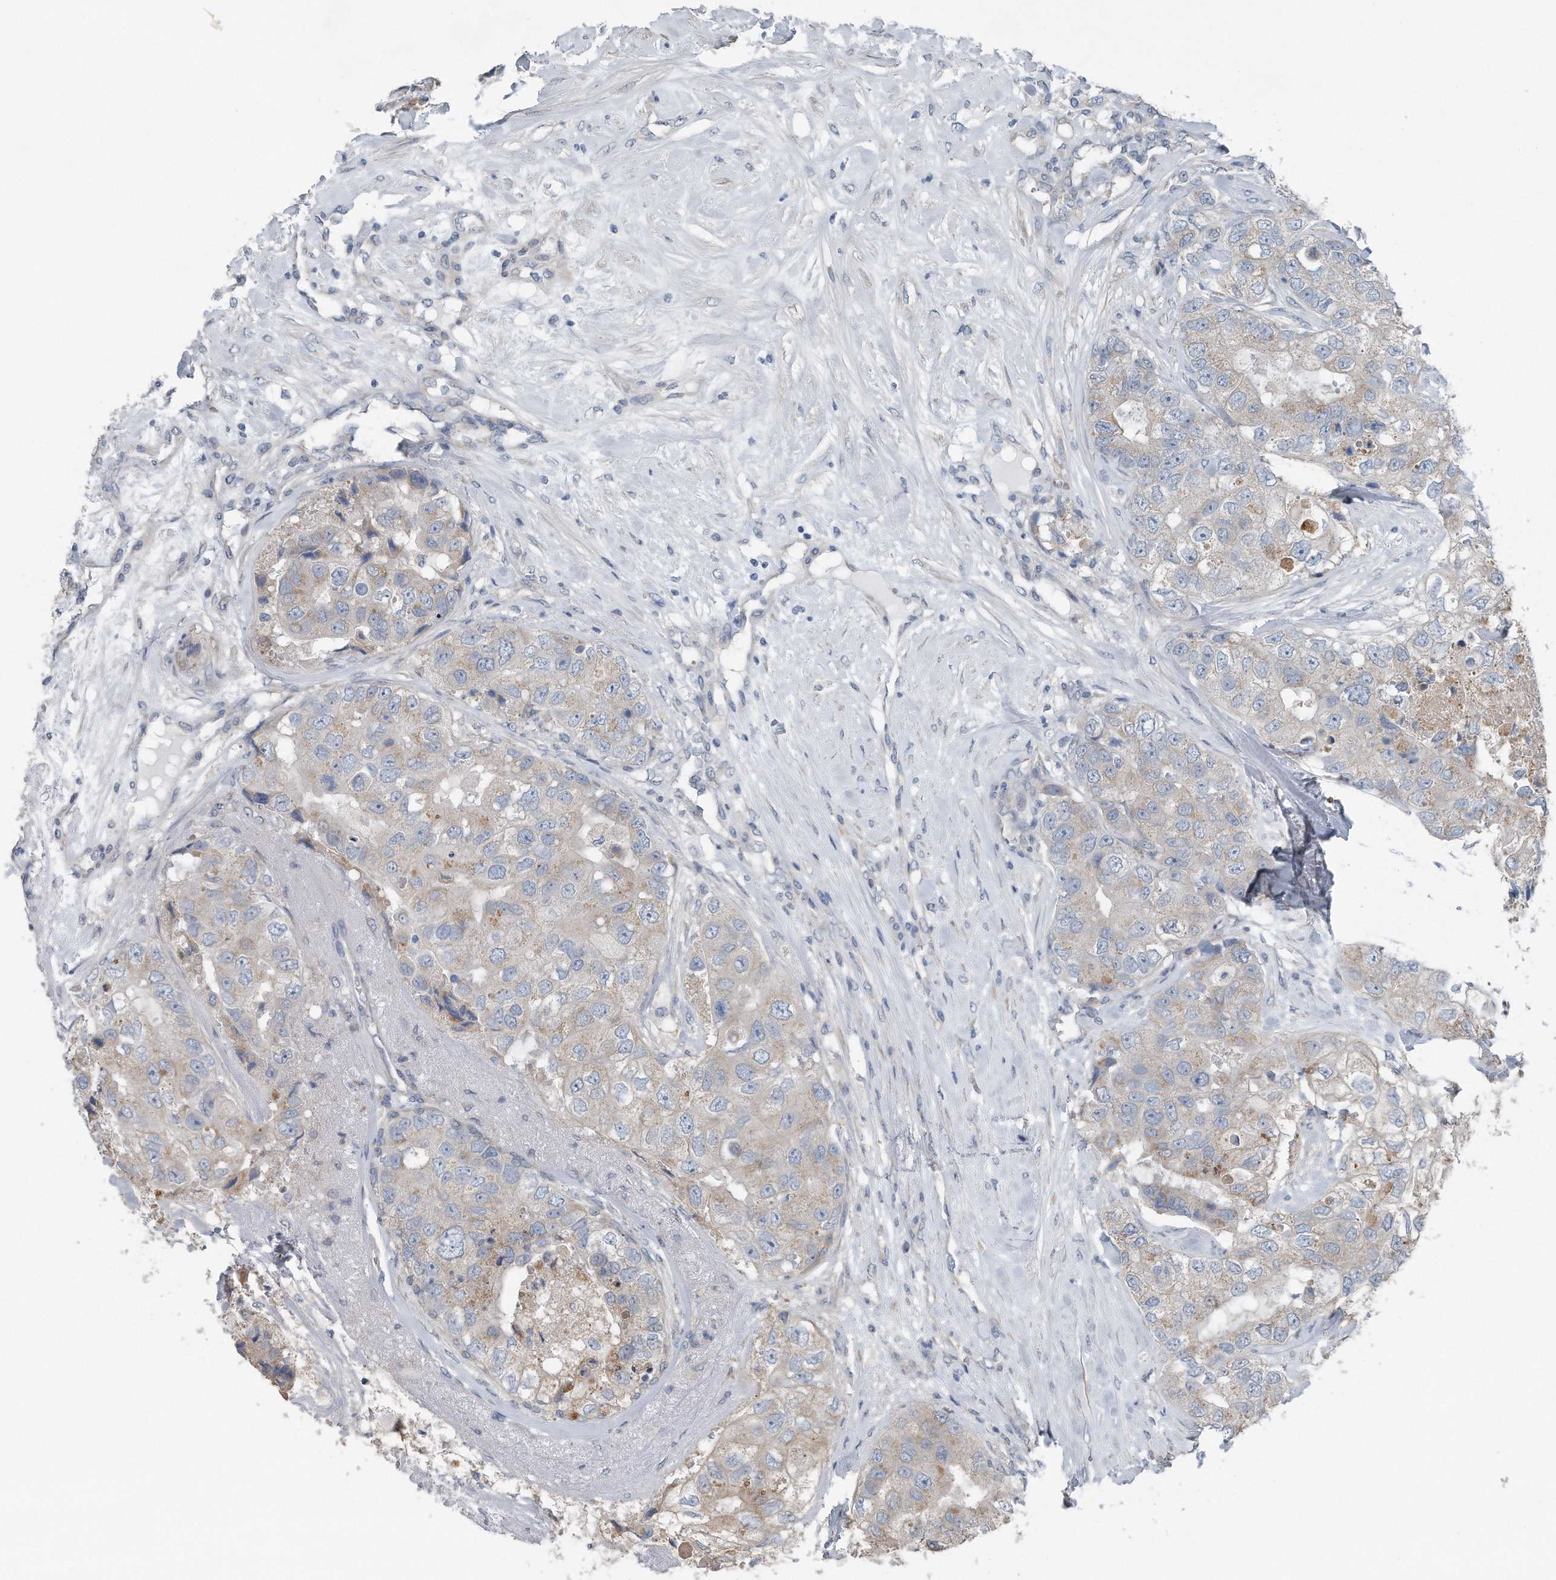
{"staining": {"intensity": "weak", "quantity": "25%-75%", "location": "cytoplasmic/membranous"}, "tissue": "breast cancer", "cell_type": "Tumor cells", "image_type": "cancer", "snomed": [{"axis": "morphology", "description": "Duct carcinoma"}, {"axis": "topography", "description": "Breast"}], "caption": "Breast cancer (invasive ductal carcinoma) stained with IHC exhibits weak cytoplasmic/membranous positivity in about 25%-75% of tumor cells. Using DAB (brown) and hematoxylin (blue) stains, captured at high magnification using brightfield microscopy.", "gene": "YRDC", "patient": {"sex": "female", "age": 62}}